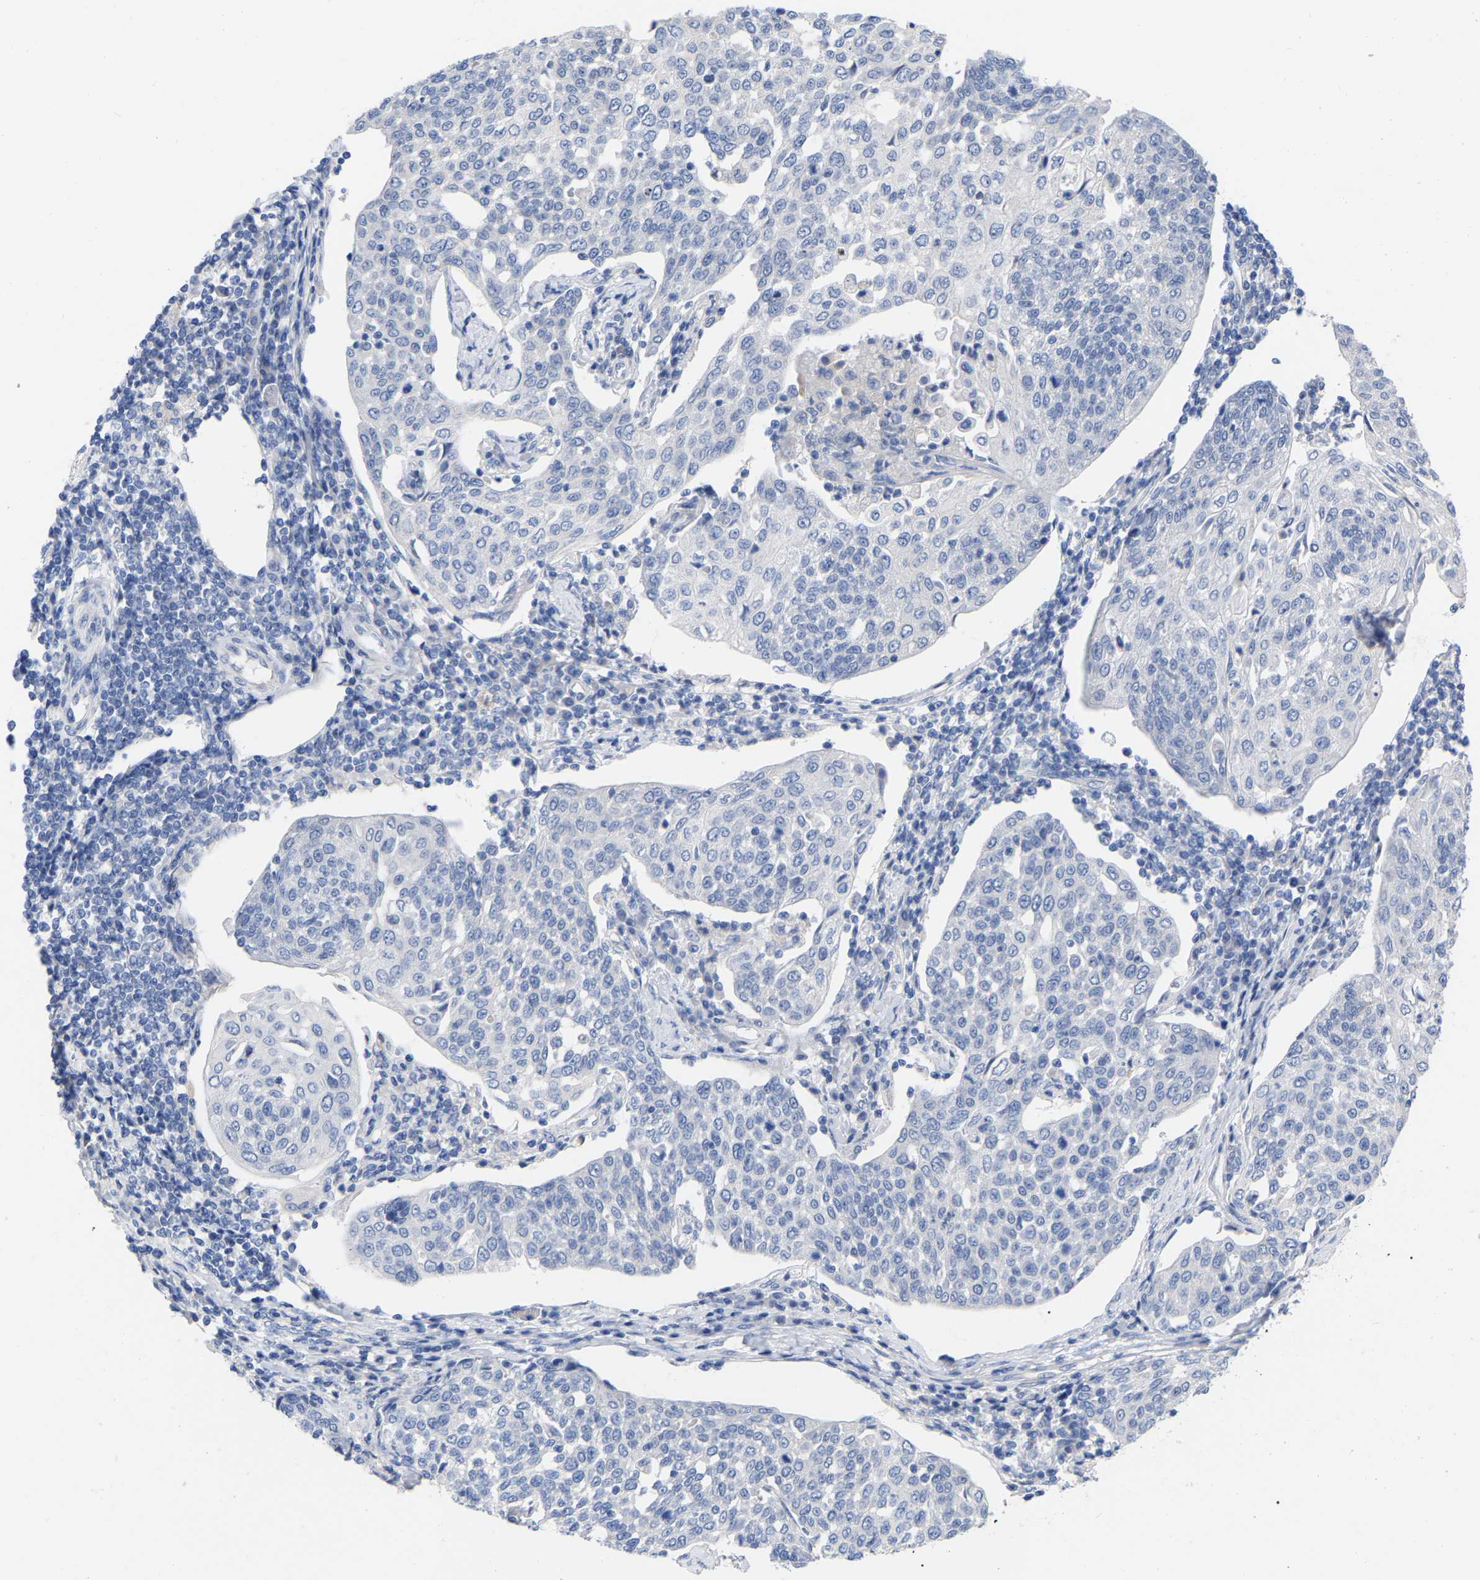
{"staining": {"intensity": "negative", "quantity": "none", "location": "none"}, "tissue": "cervical cancer", "cell_type": "Tumor cells", "image_type": "cancer", "snomed": [{"axis": "morphology", "description": "Squamous cell carcinoma, NOS"}, {"axis": "topography", "description": "Cervix"}], "caption": "The IHC micrograph has no significant staining in tumor cells of cervical cancer tissue.", "gene": "HAPLN1", "patient": {"sex": "female", "age": 34}}